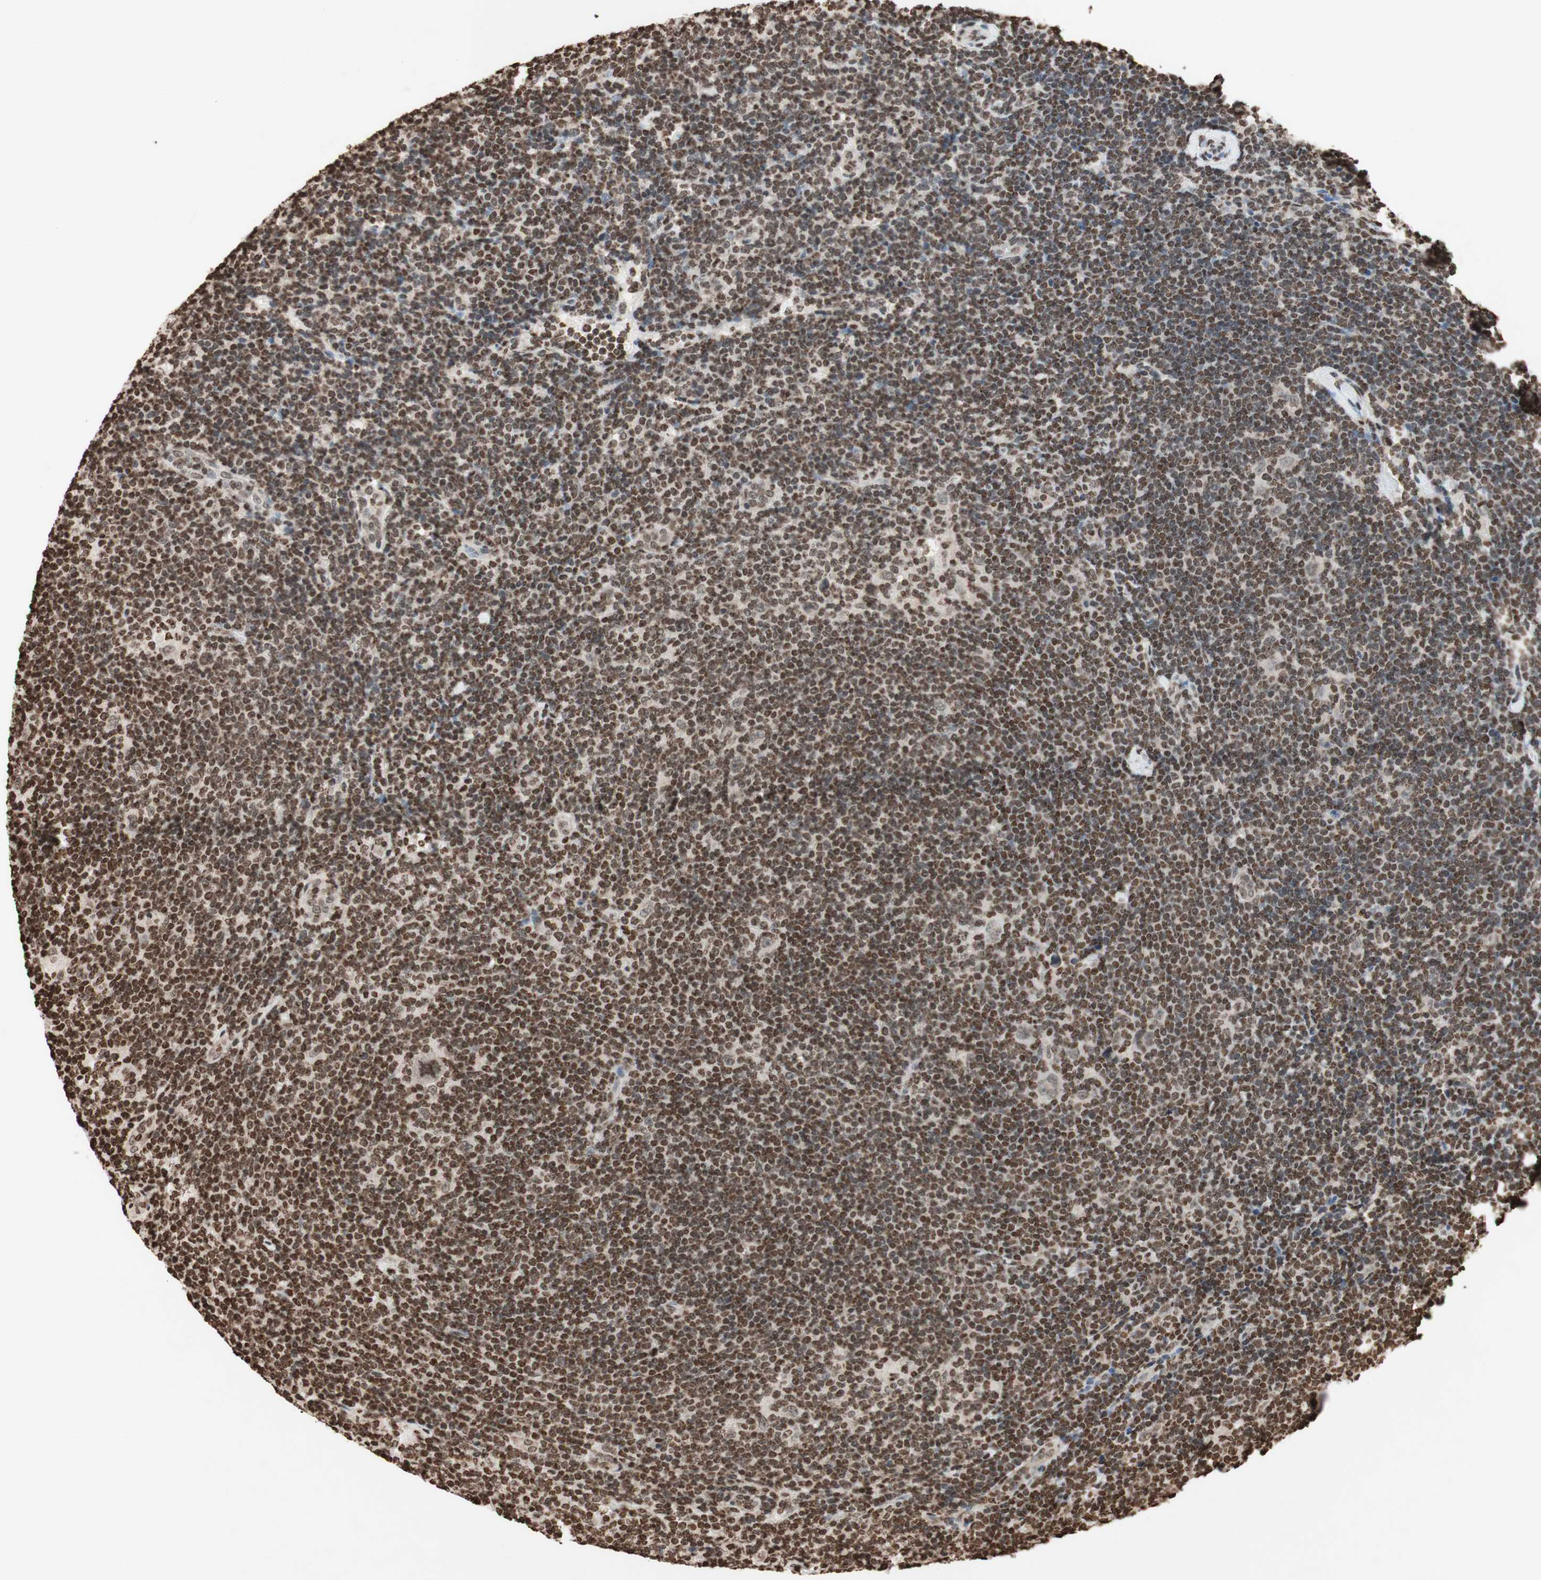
{"staining": {"intensity": "moderate", "quantity": ">75%", "location": "nuclear"}, "tissue": "lymphoma", "cell_type": "Tumor cells", "image_type": "cancer", "snomed": [{"axis": "morphology", "description": "Hodgkin's disease, NOS"}, {"axis": "topography", "description": "Lymph node"}], "caption": "There is medium levels of moderate nuclear staining in tumor cells of lymphoma, as demonstrated by immunohistochemical staining (brown color).", "gene": "NCOA3", "patient": {"sex": "female", "age": 57}}